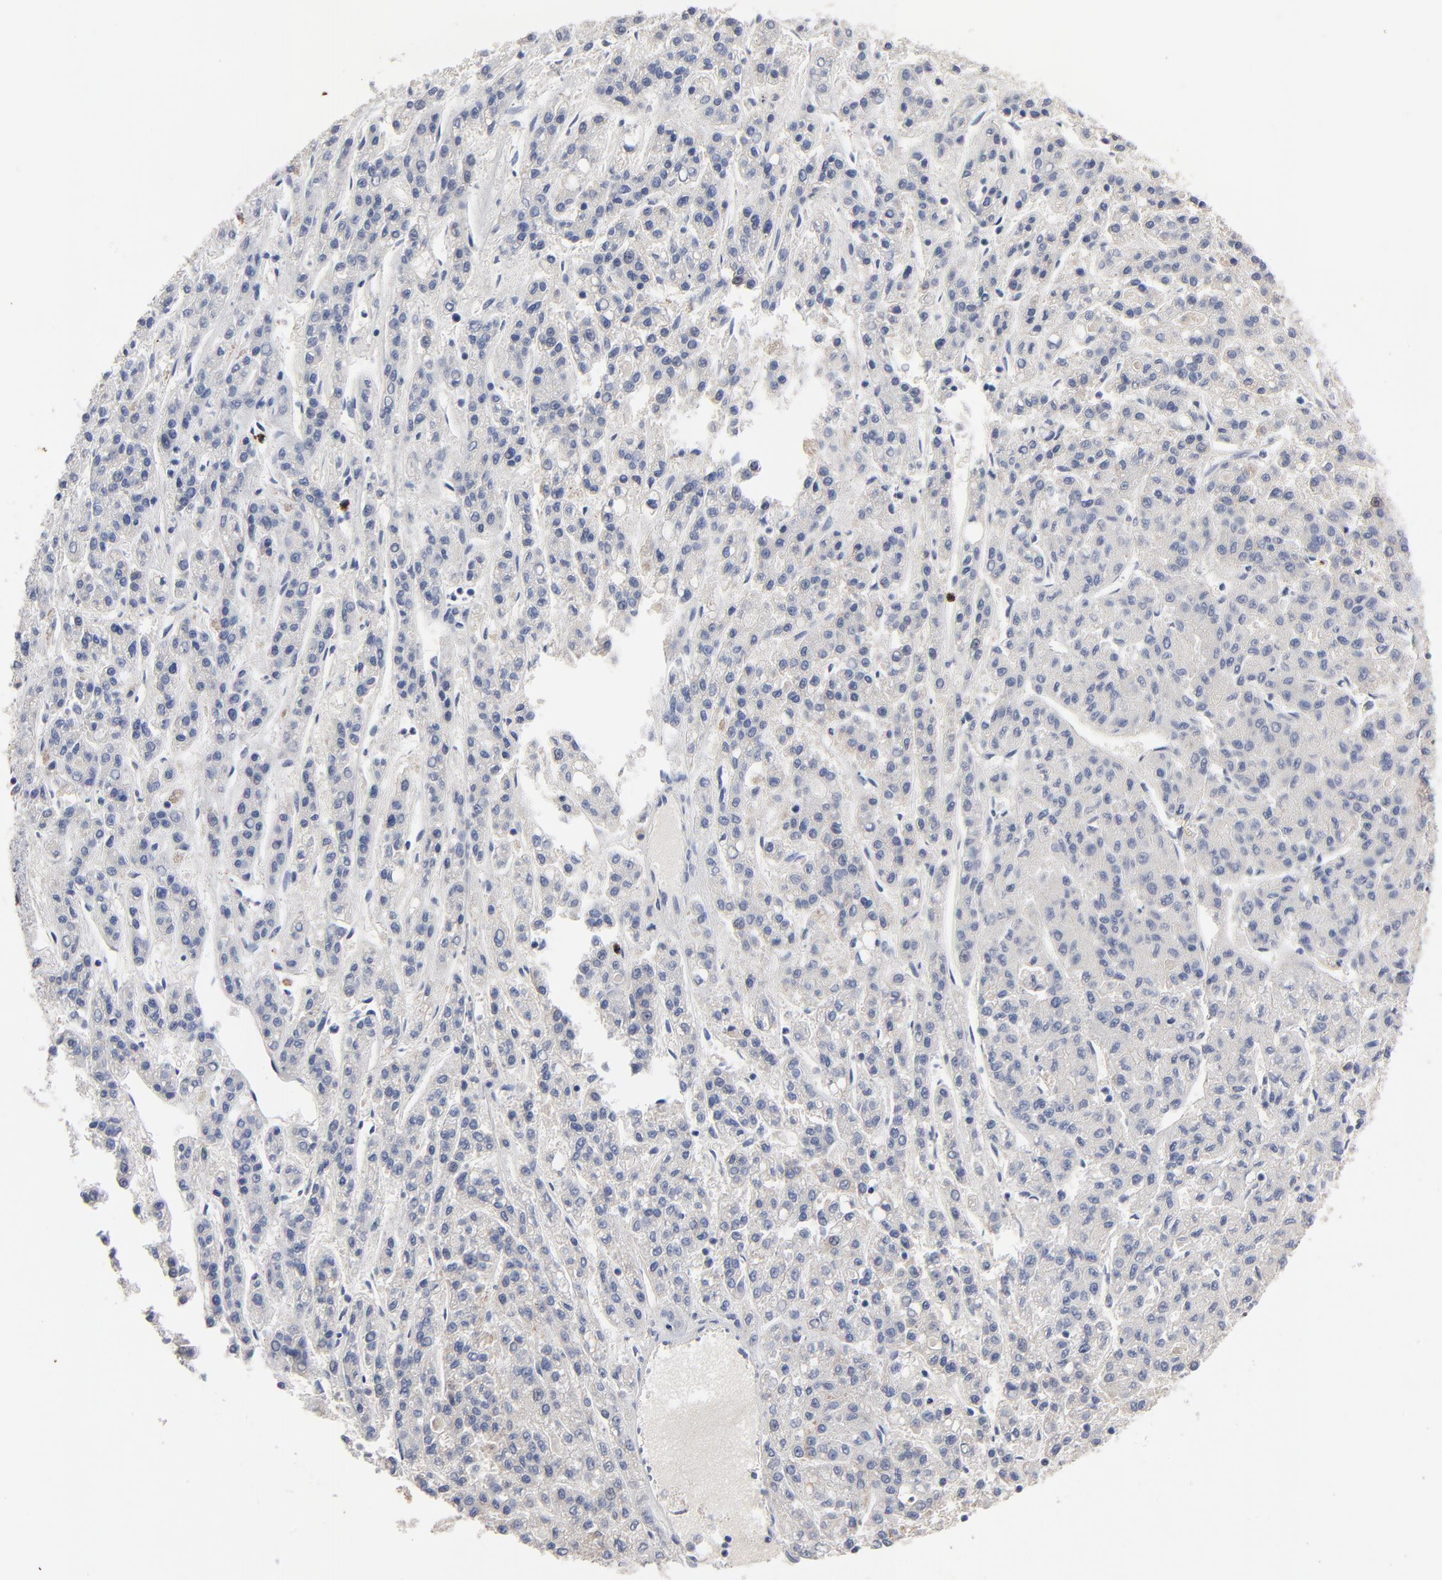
{"staining": {"intensity": "negative", "quantity": "none", "location": "none"}, "tissue": "liver cancer", "cell_type": "Tumor cells", "image_type": "cancer", "snomed": [{"axis": "morphology", "description": "Carcinoma, Hepatocellular, NOS"}, {"axis": "topography", "description": "Liver"}], "caption": "The immunohistochemistry photomicrograph has no significant expression in tumor cells of liver cancer (hepatocellular carcinoma) tissue.", "gene": "AADAC", "patient": {"sex": "male", "age": 70}}